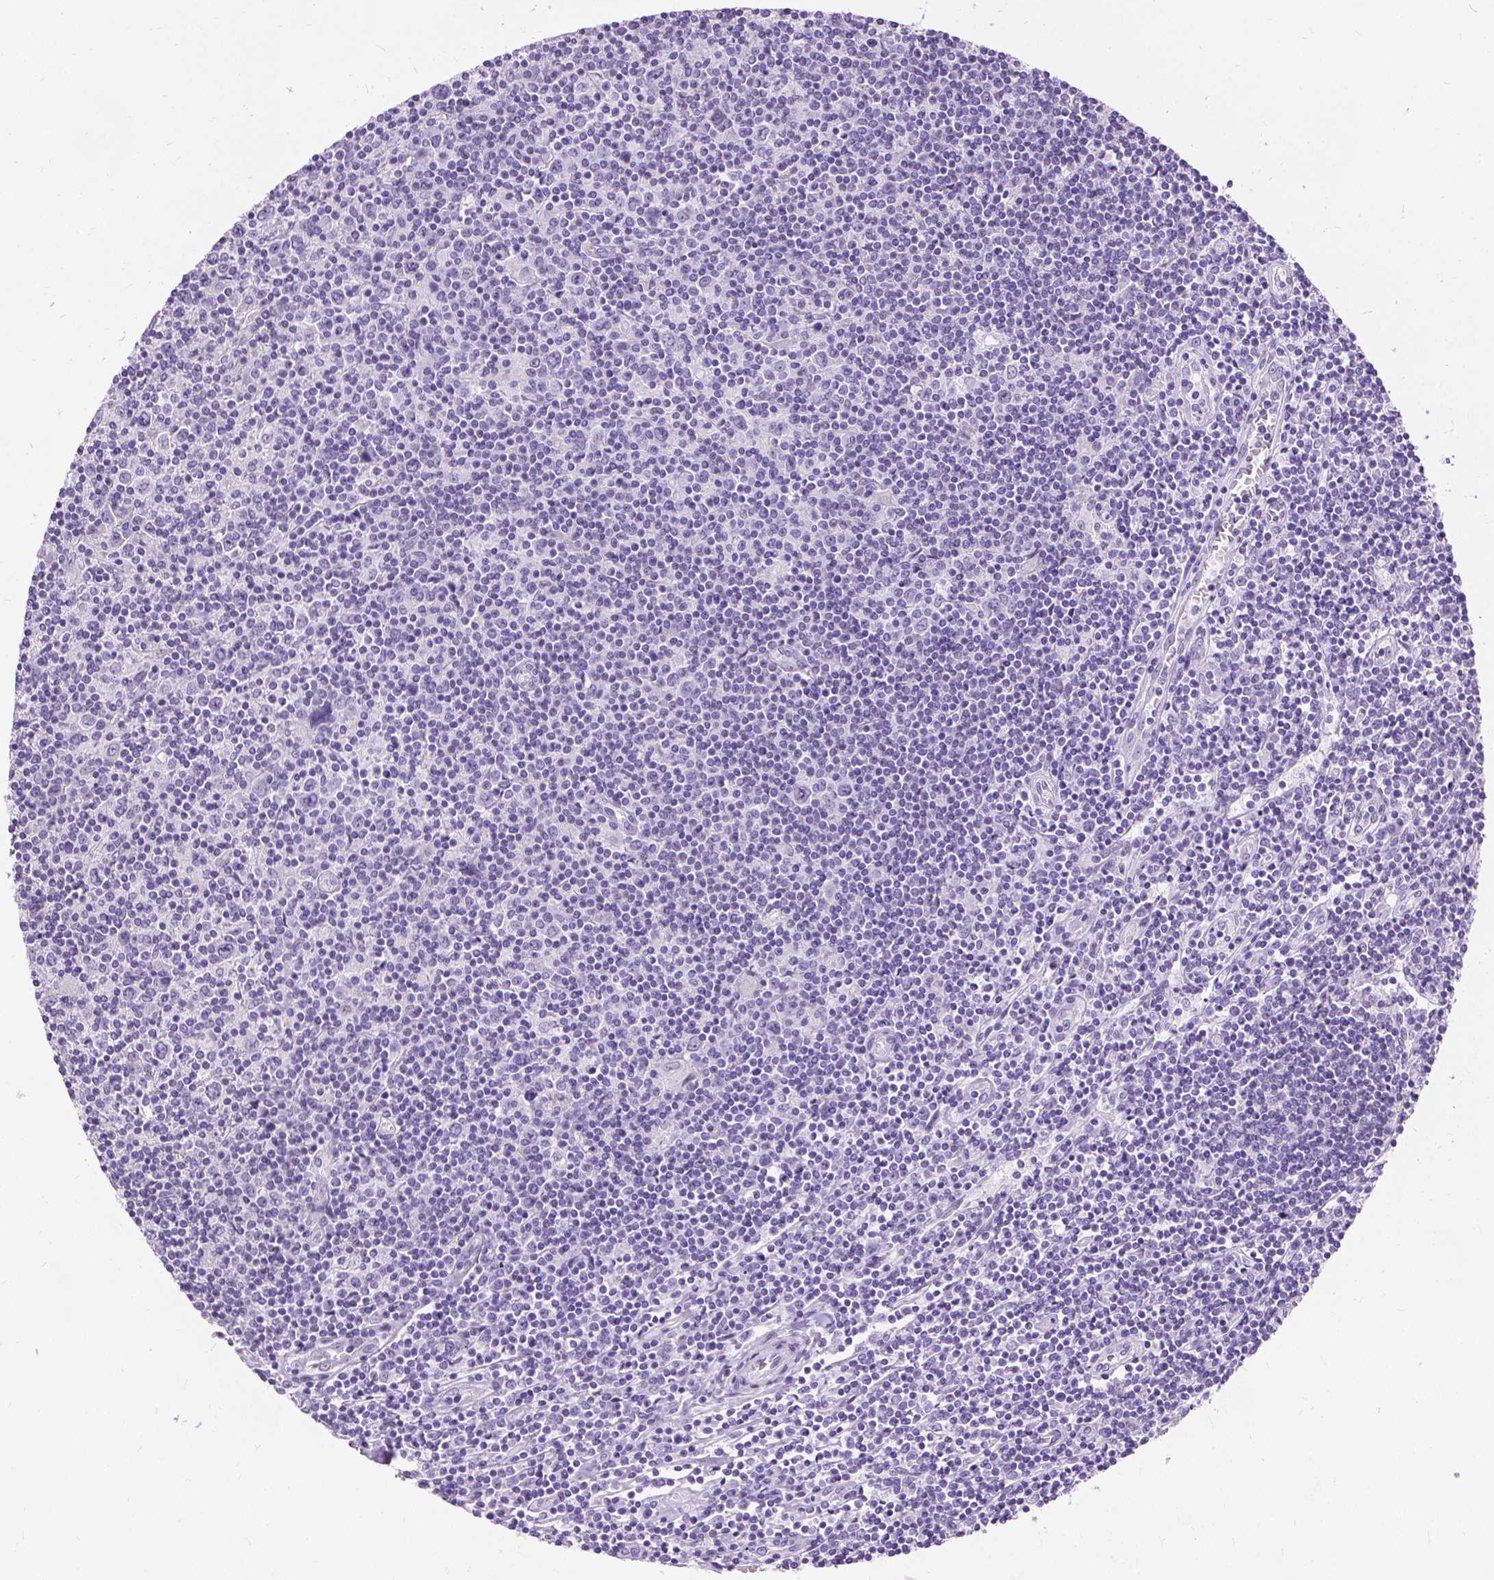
{"staining": {"intensity": "negative", "quantity": "none", "location": "none"}, "tissue": "lymphoma", "cell_type": "Tumor cells", "image_type": "cancer", "snomed": [{"axis": "morphology", "description": "Hodgkin's disease, NOS"}, {"axis": "topography", "description": "Lymph node"}], "caption": "Protein analysis of lymphoma exhibits no significant expression in tumor cells.", "gene": "PROB1", "patient": {"sex": "male", "age": 40}}